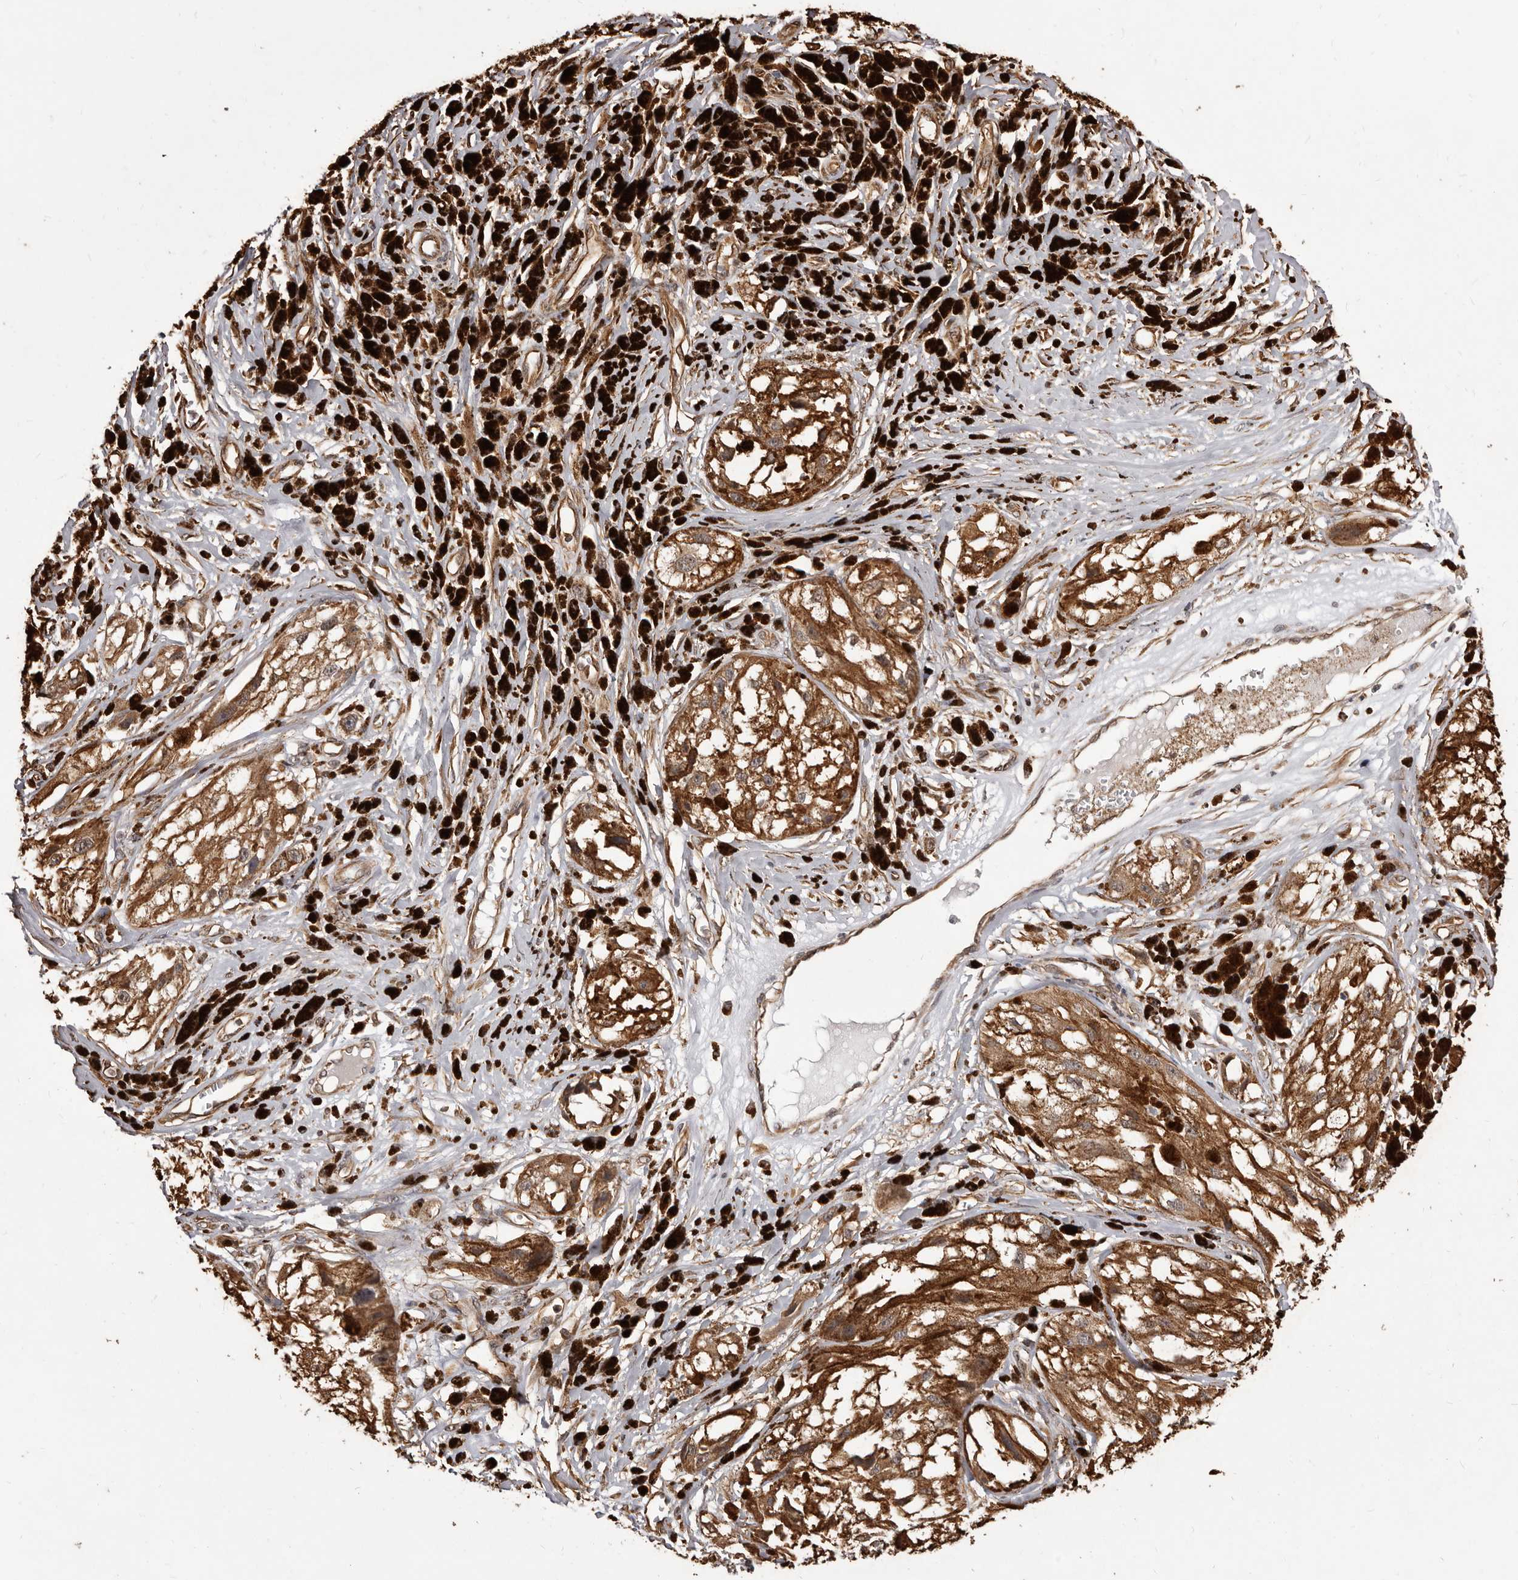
{"staining": {"intensity": "moderate", "quantity": ">75%", "location": "cytoplasmic/membranous"}, "tissue": "melanoma", "cell_type": "Tumor cells", "image_type": "cancer", "snomed": [{"axis": "morphology", "description": "Malignant melanoma, NOS"}, {"axis": "topography", "description": "Skin"}], "caption": "A histopathology image showing moderate cytoplasmic/membranous positivity in approximately >75% of tumor cells in melanoma, as visualized by brown immunohistochemical staining.", "gene": "ALPK1", "patient": {"sex": "male", "age": 88}}